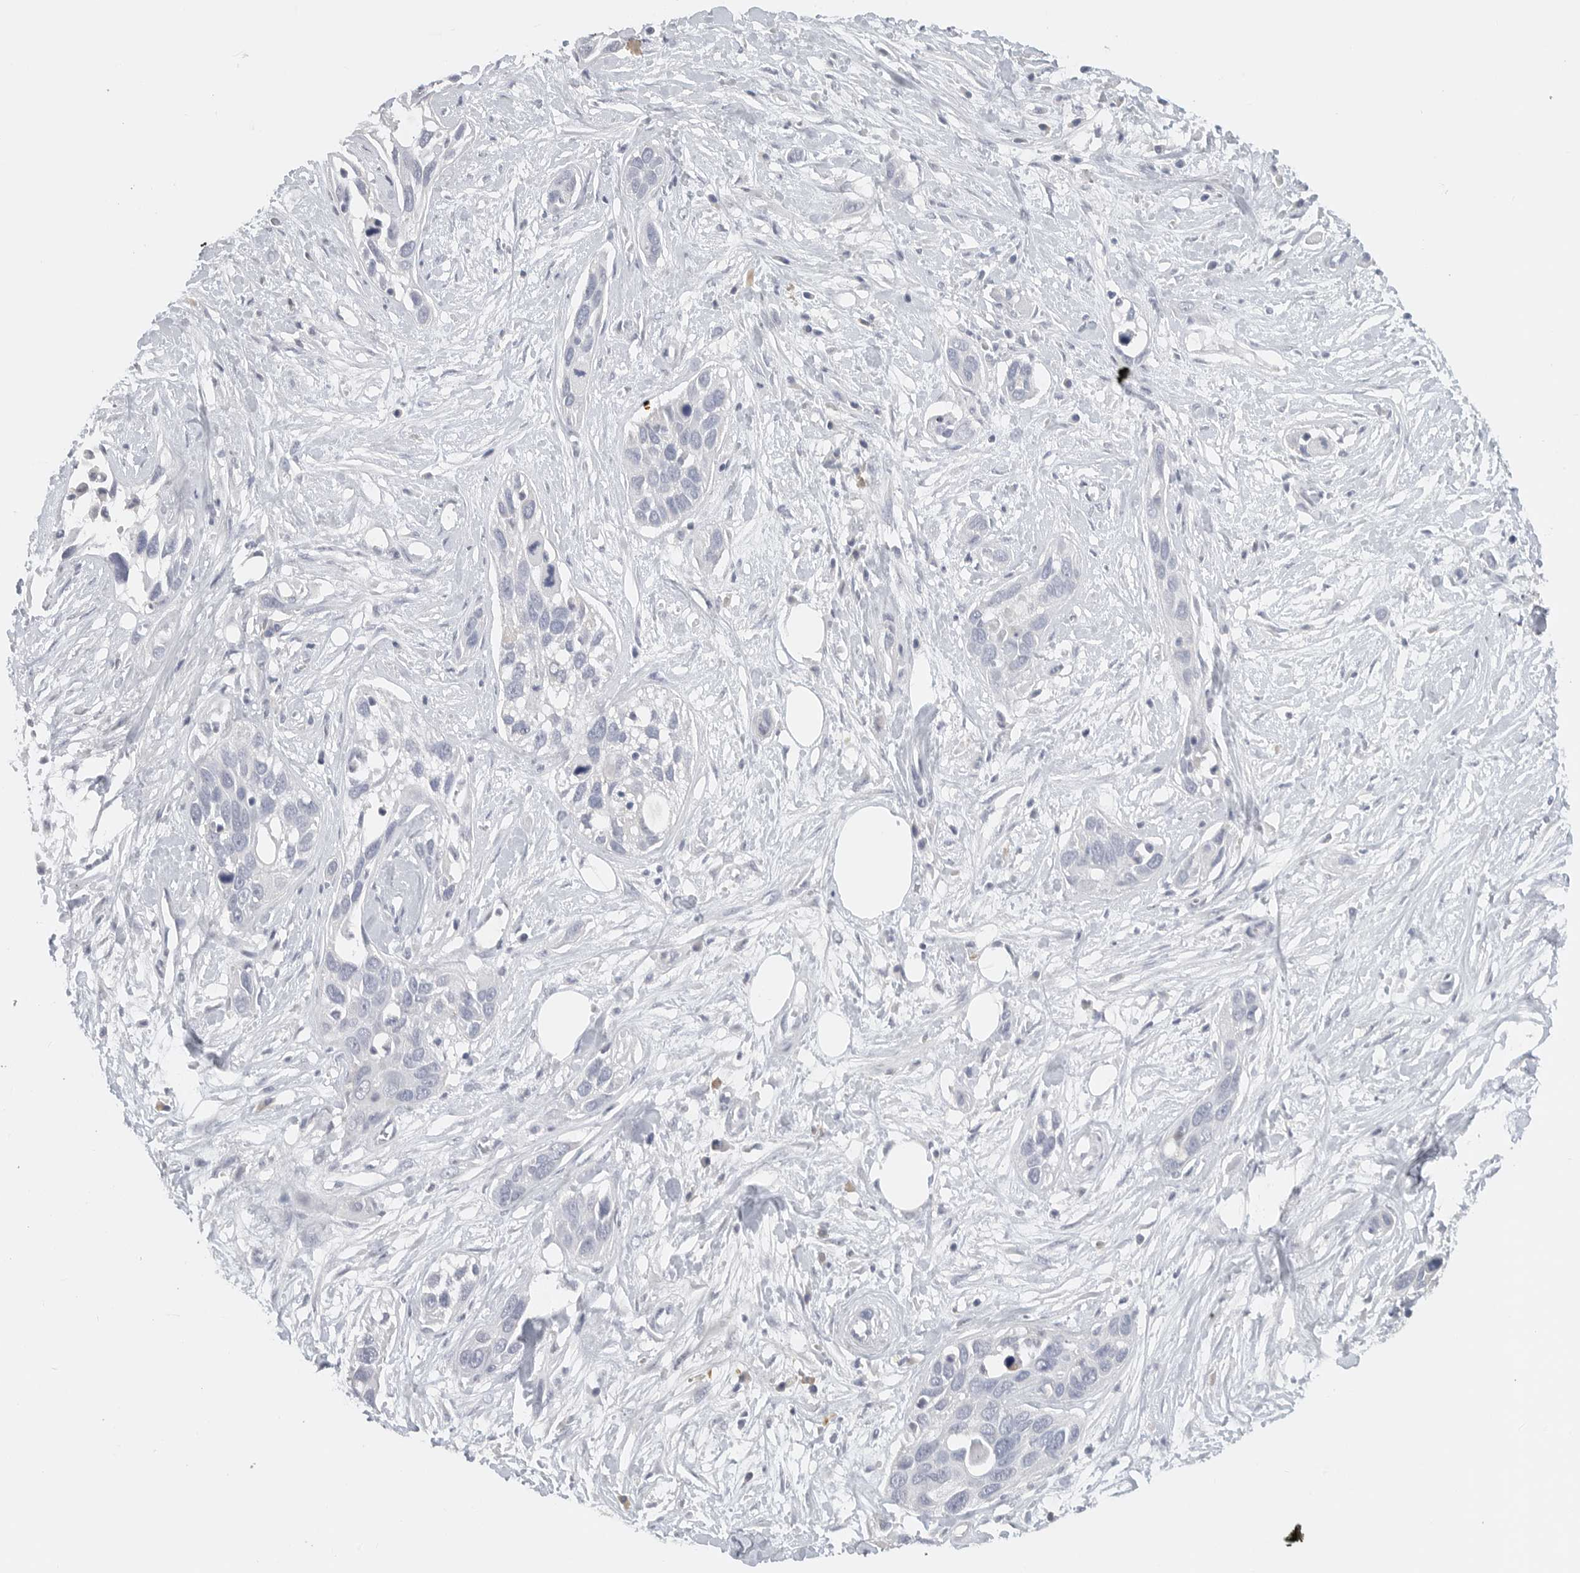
{"staining": {"intensity": "negative", "quantity": "none", "location": "none"}, "tissue": "pancreatic cancer", "cell_type": "Tumor cells", "image_type": "cancer", "snomed": [{"axis": "morphology", "description": "Adenocarcinoma, NOS"}, {"axis": "topography", "description": "Pancreas"}], "caption": "Pancreatic adenocarcinoma was stained to show a protein in brown. There is no significant staining in tumor cells.", "gene": "PAM", "patient": {"sex": "female", "age": 60}}